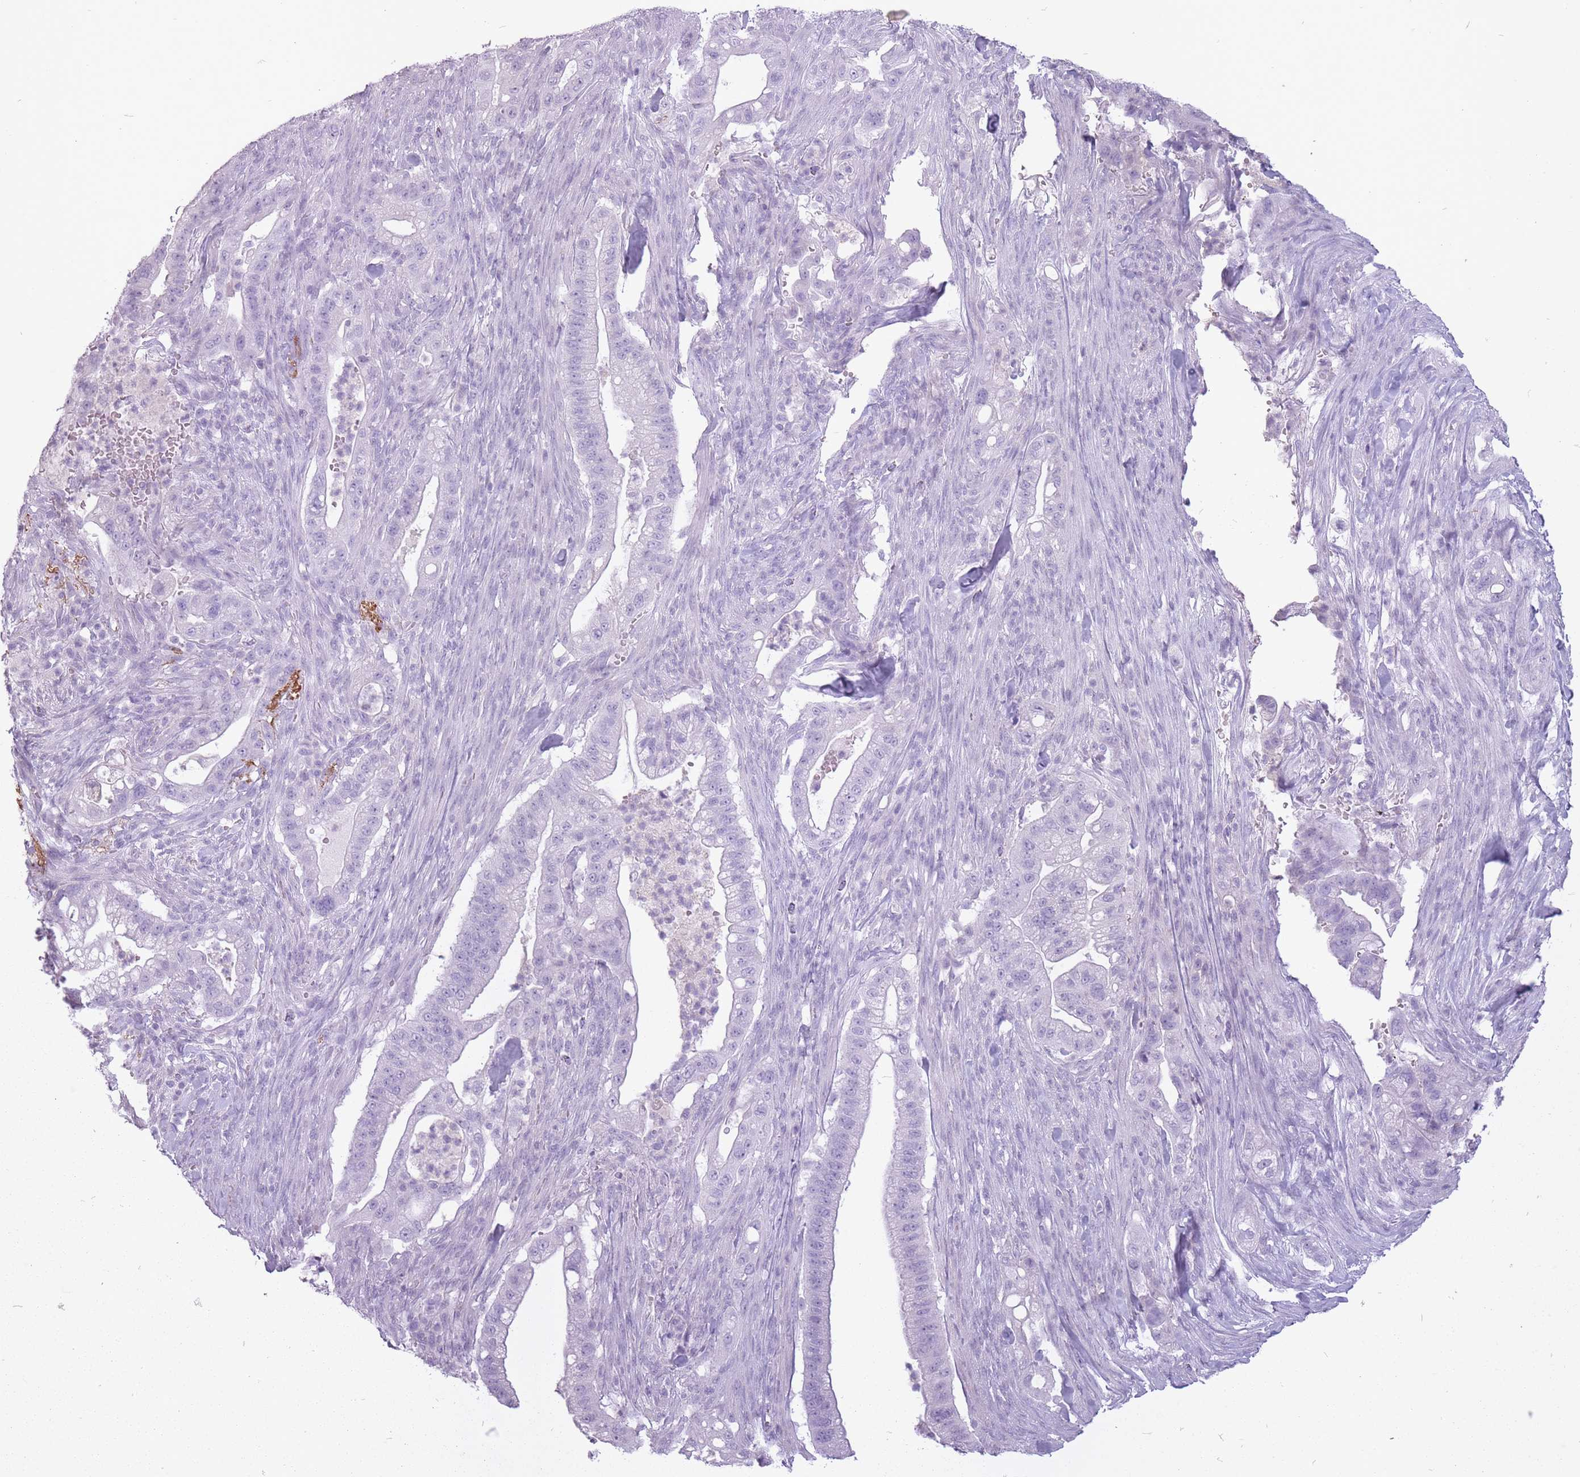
{"staining": {"intensity": "negative", "quantity": "none", "location": "none"}, "tissue": "pancreatic cancer", "cell_type": "Tumor cells", "image_type": "cancer", "snomed": [{"axis": "morphology", "description": "Adenocarcinoma, NOS"}, {"axis": "topography", "description": "Pancreas"}], "caption": "The image reveals no staining of tumor cells in pancreatic adenocarcinoma.", "gene": "RFX4", "patient": {"sex": "male", "age": 44}}